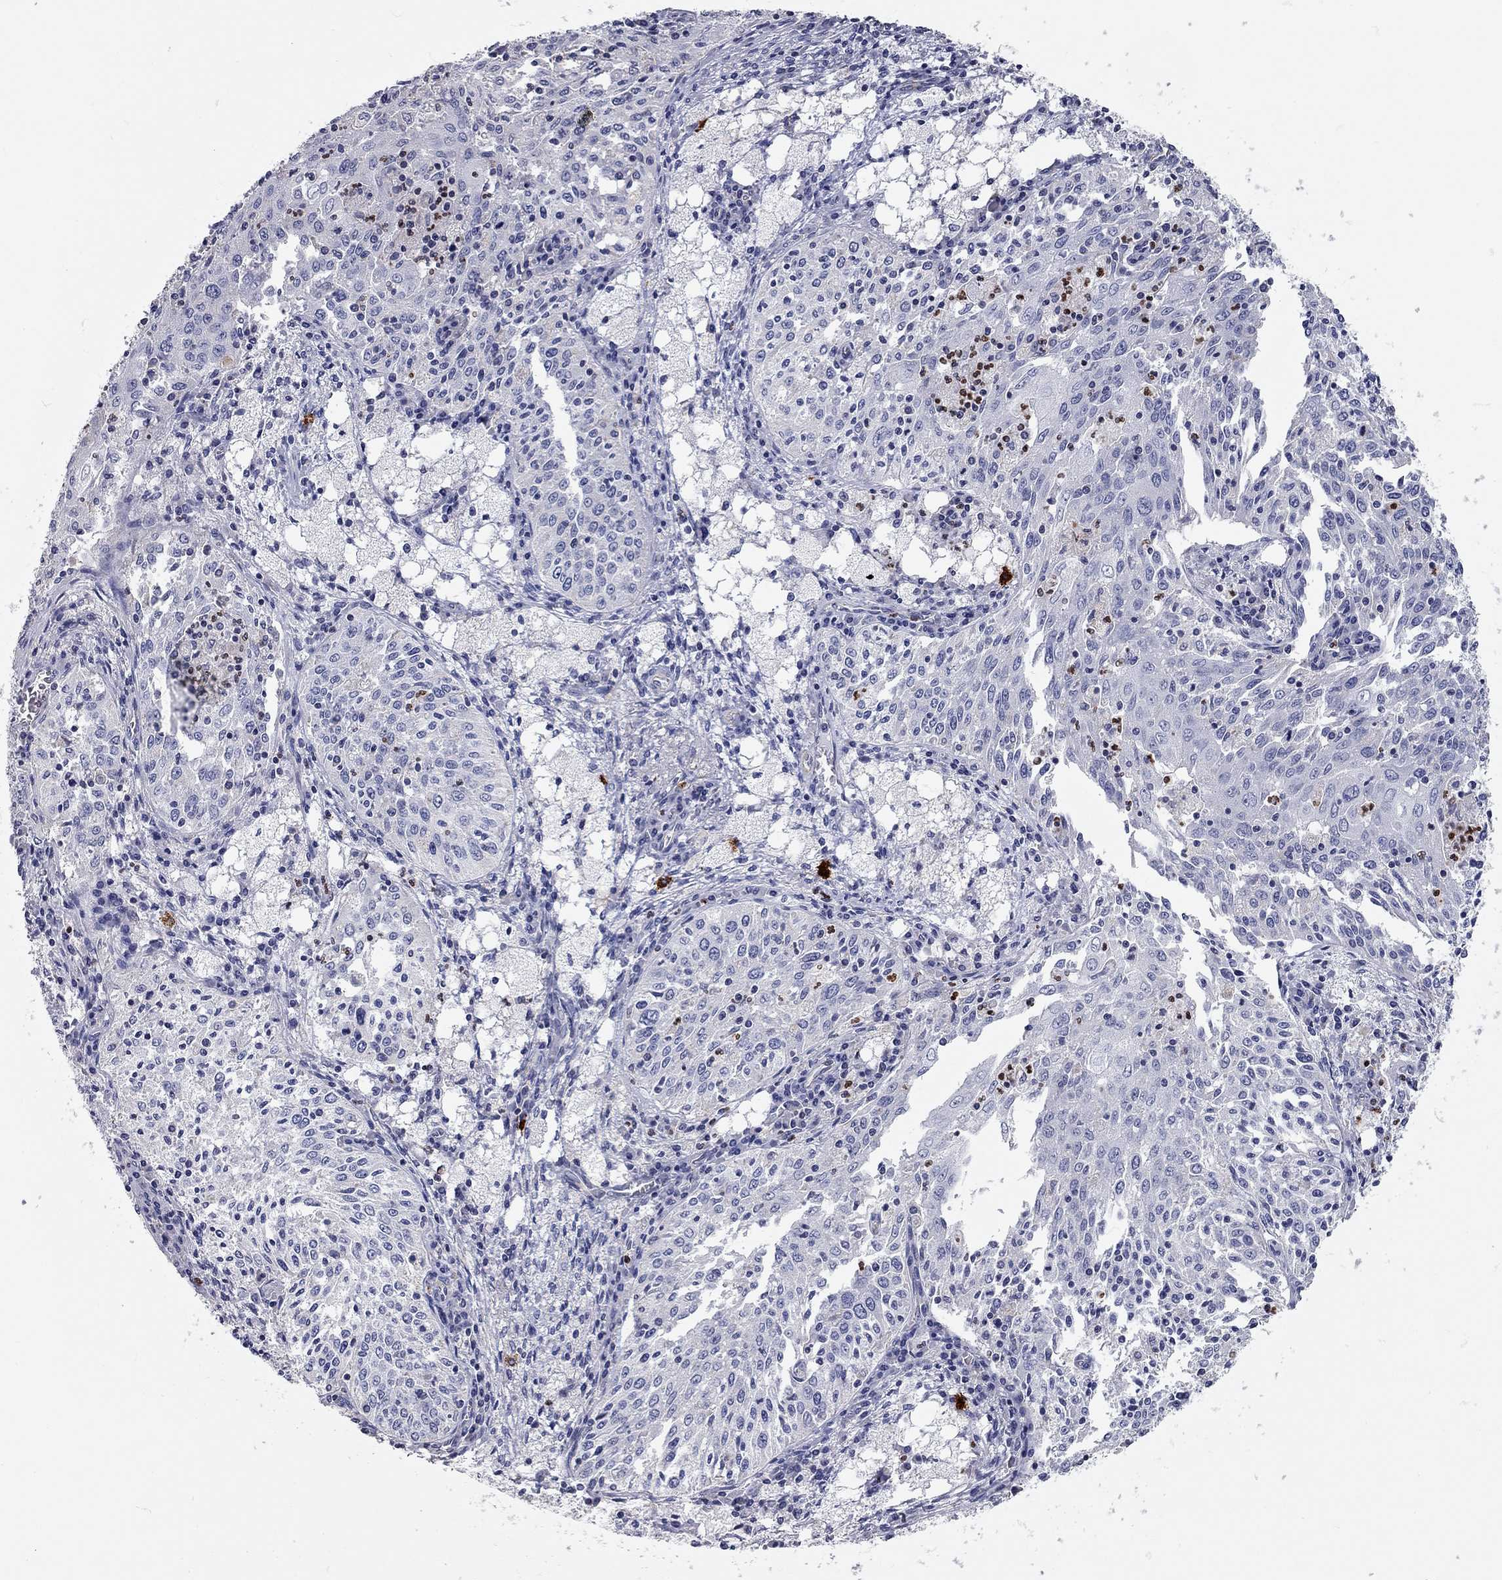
{"staining": {"intensity": "negative", "quantity": "none", "location": "none"}, "tissue": "cervical cancer", "cell_type": "Tumor cells", "image_type": "cancer", "snomed": [{"axis": "morphology", "description": "Squamous cell carcinoma, NOS"}, {"axis": "topography", "description": "Cervix"}], "caption": "Tumor cells show no significant staining in cervical squamous cell carcinoma.", "gene": "C10orf90", "patient": {"sex": "female", "age": 41}}